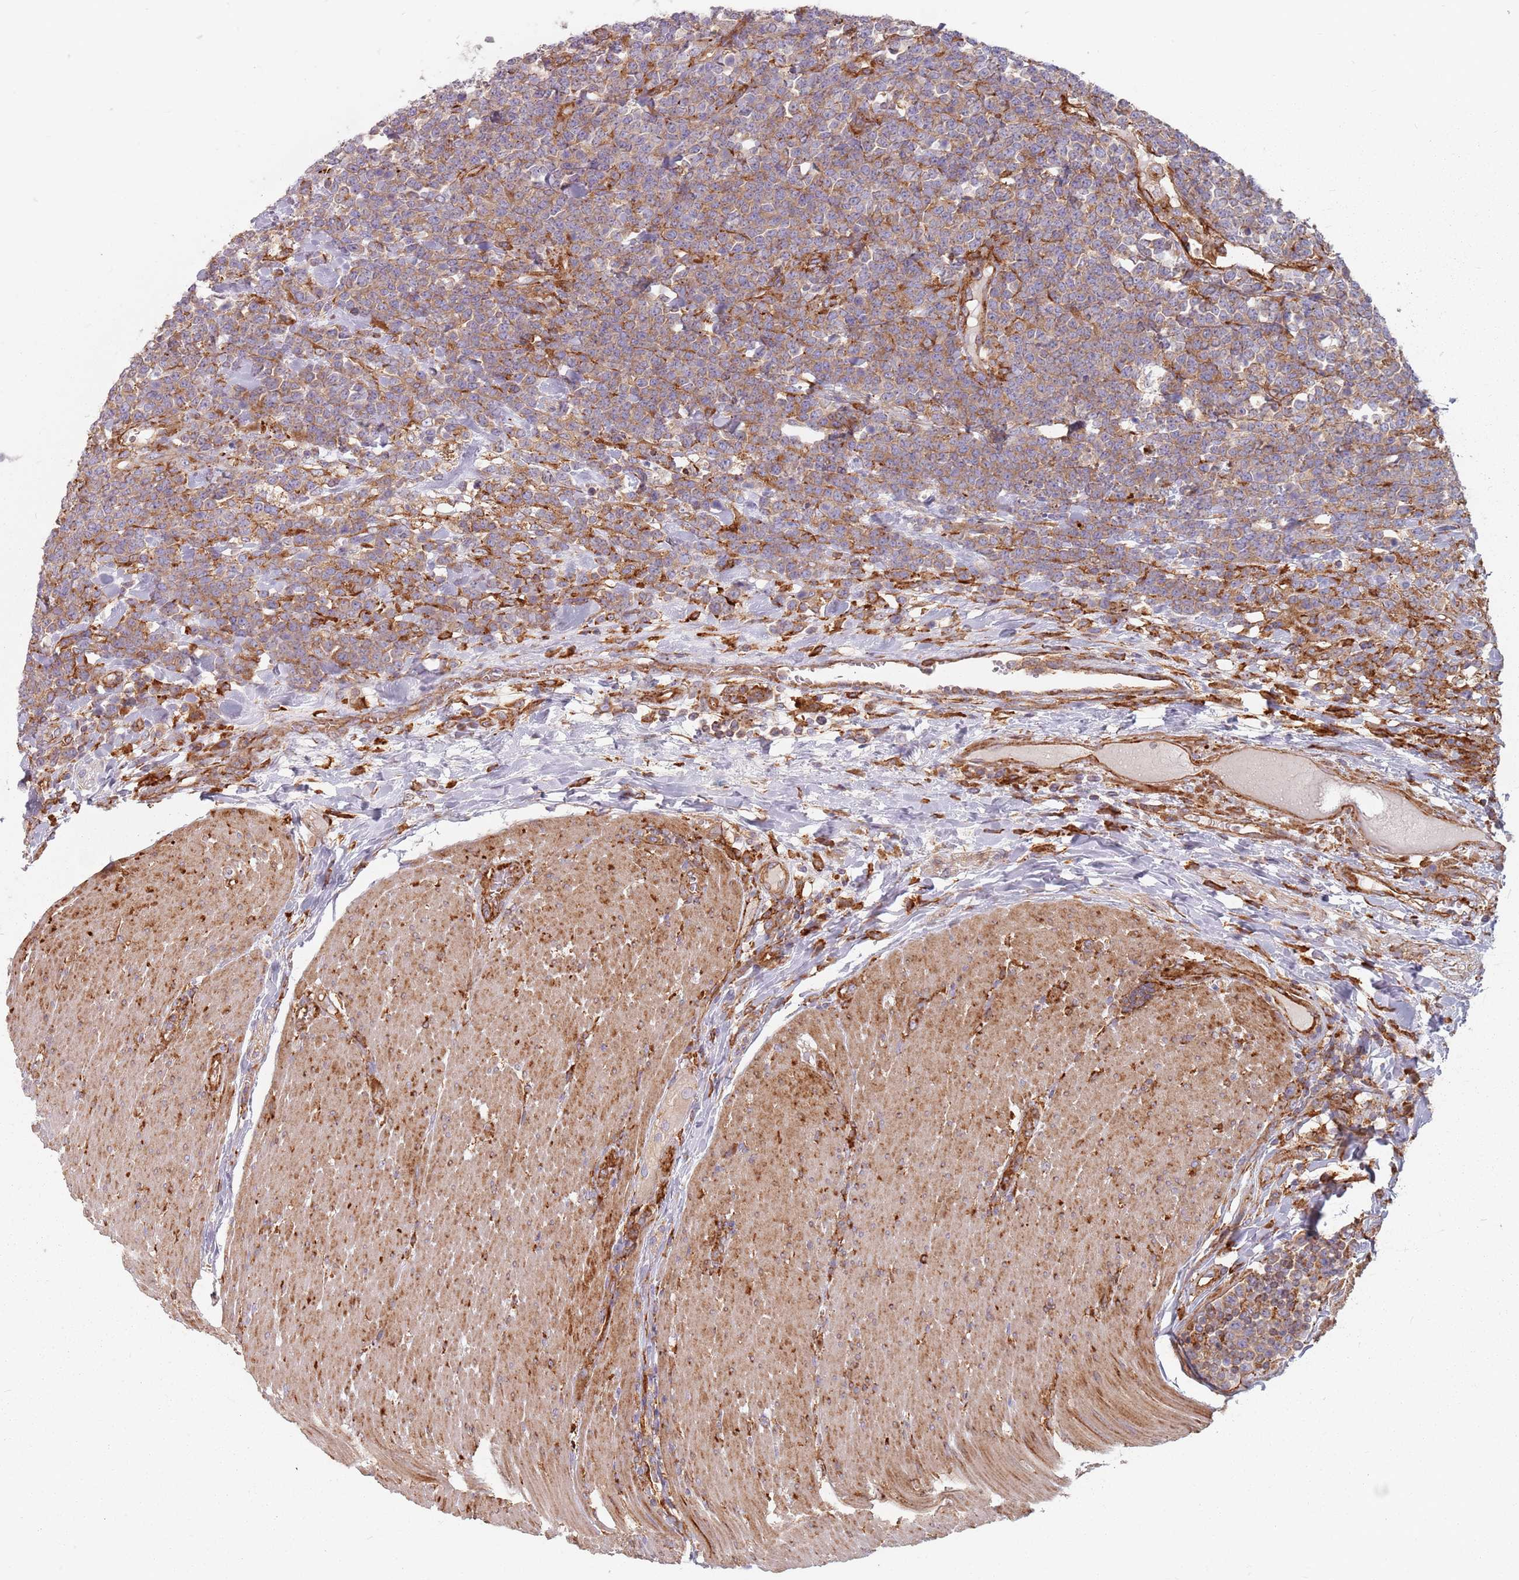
{"staining": {"intensity": "weak", "quantity": ">75%", "location": "cytoplasmic/membranous"}, "tissue": "lymphoma", "cell_type": "Tumor cells", "image_type": "cancer", "snomed": [{"axis": "morphology", "description": "Malignant lymphoma, non-Hodgkin's type, High grade"}, {"axis": "topography", "description": "Small intestine"}], "caption": "Lymphoma stained for a protein demonstrates weak cytoplasmic/membranous positivity in tumor cells.", "gene": "TPD52L2", "patient": {"sex": "male", "age": 8}}